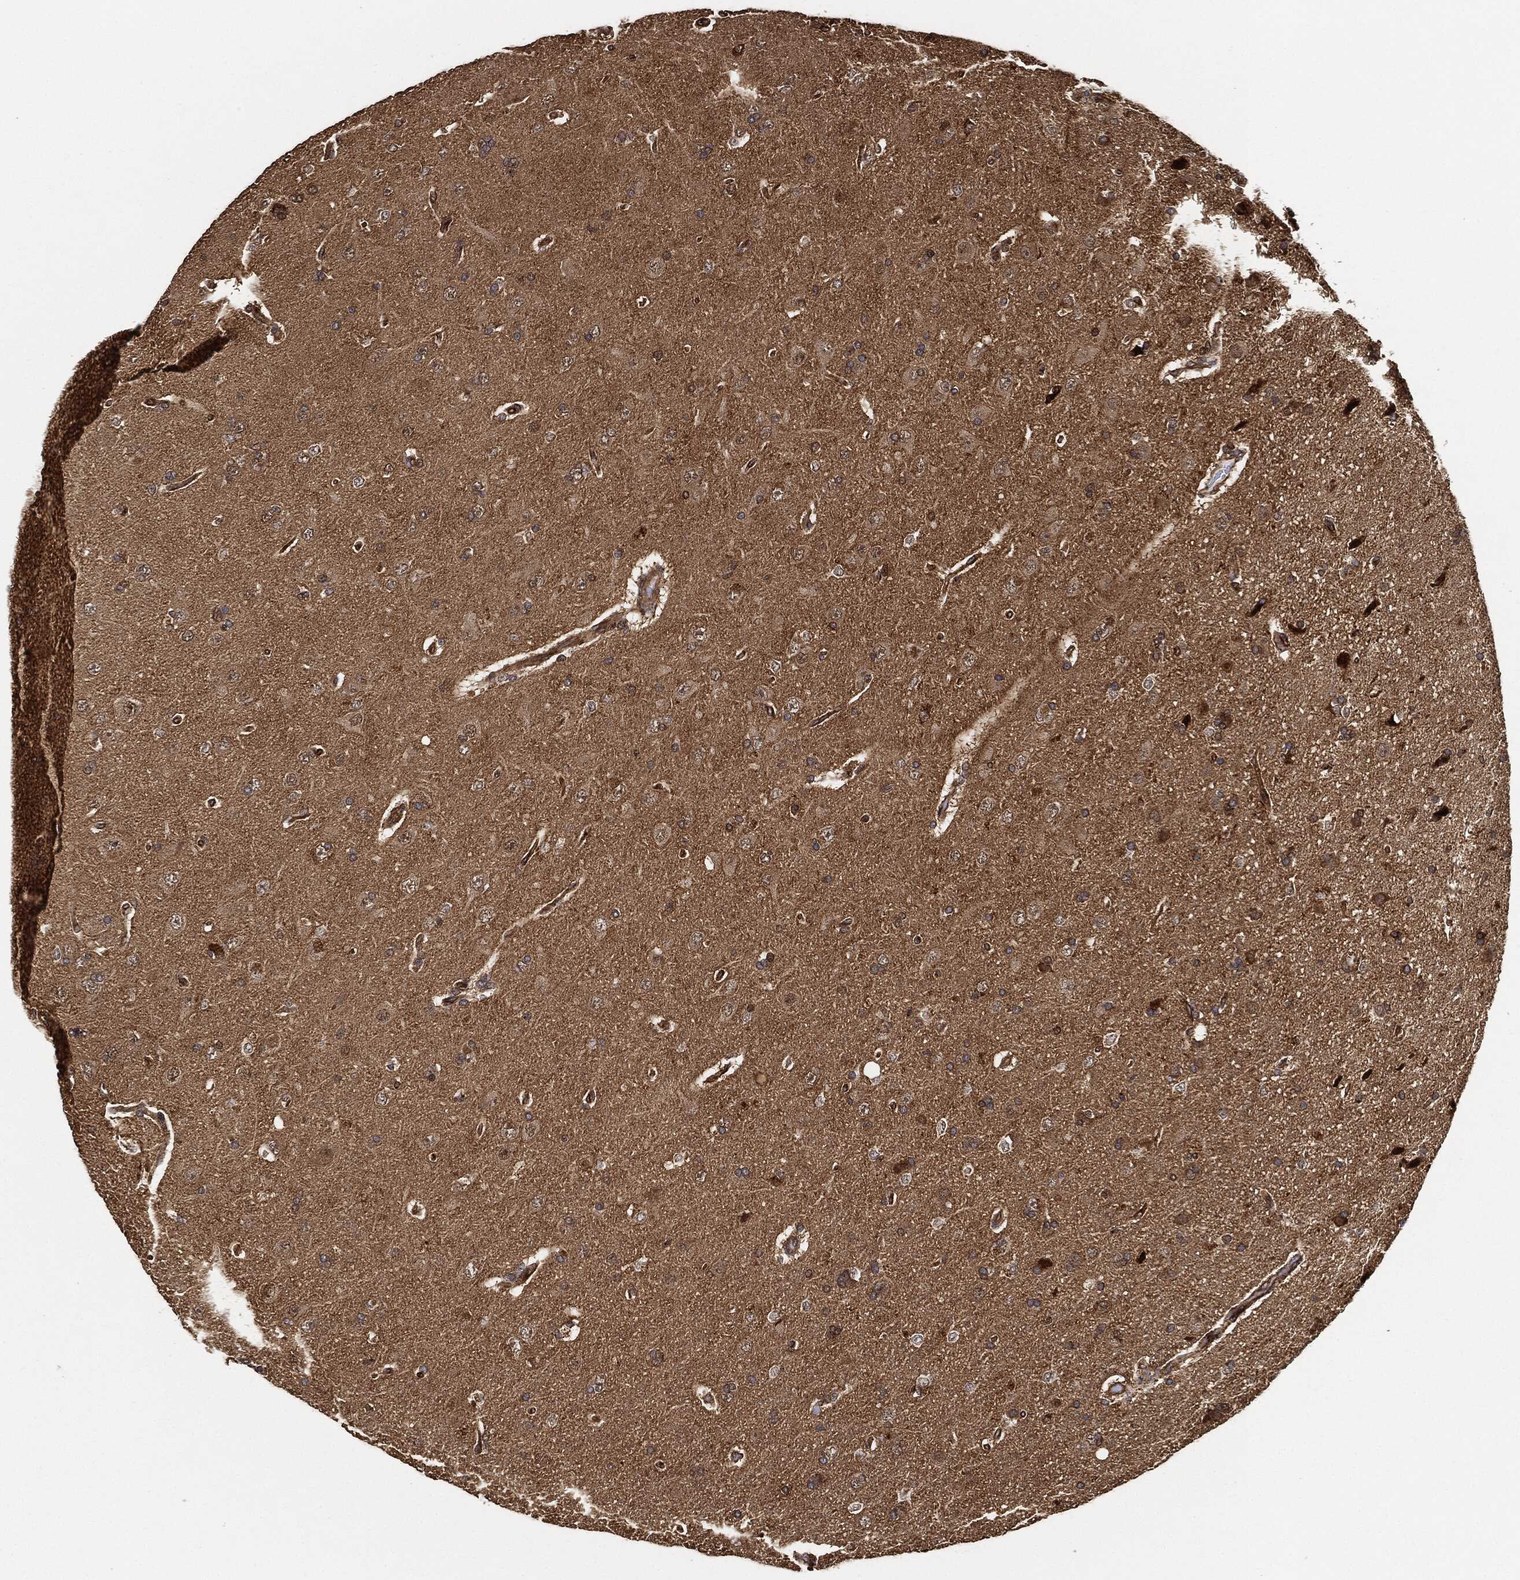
{"staining": {"intensity": "moderate", "quantity": "25%-75%", "location": "nuclear"}, "tissue": "glioma", "cell_type": "Tumor cells", "image_type": "cancer", "snomed": [{"axis": "morphology", "description": "Glioma, malignant, NOS"}, {"axis": "topography", "description": "Cerebral cortex"}], "caption": "The photomicrograph shows immunohistochemical staining of glioma. There is moderate nuclear expression is present in about 25%-75% of tumor cells.", "gene": "MAP3K3", "patient": {"sex": "male", "age": 58}}